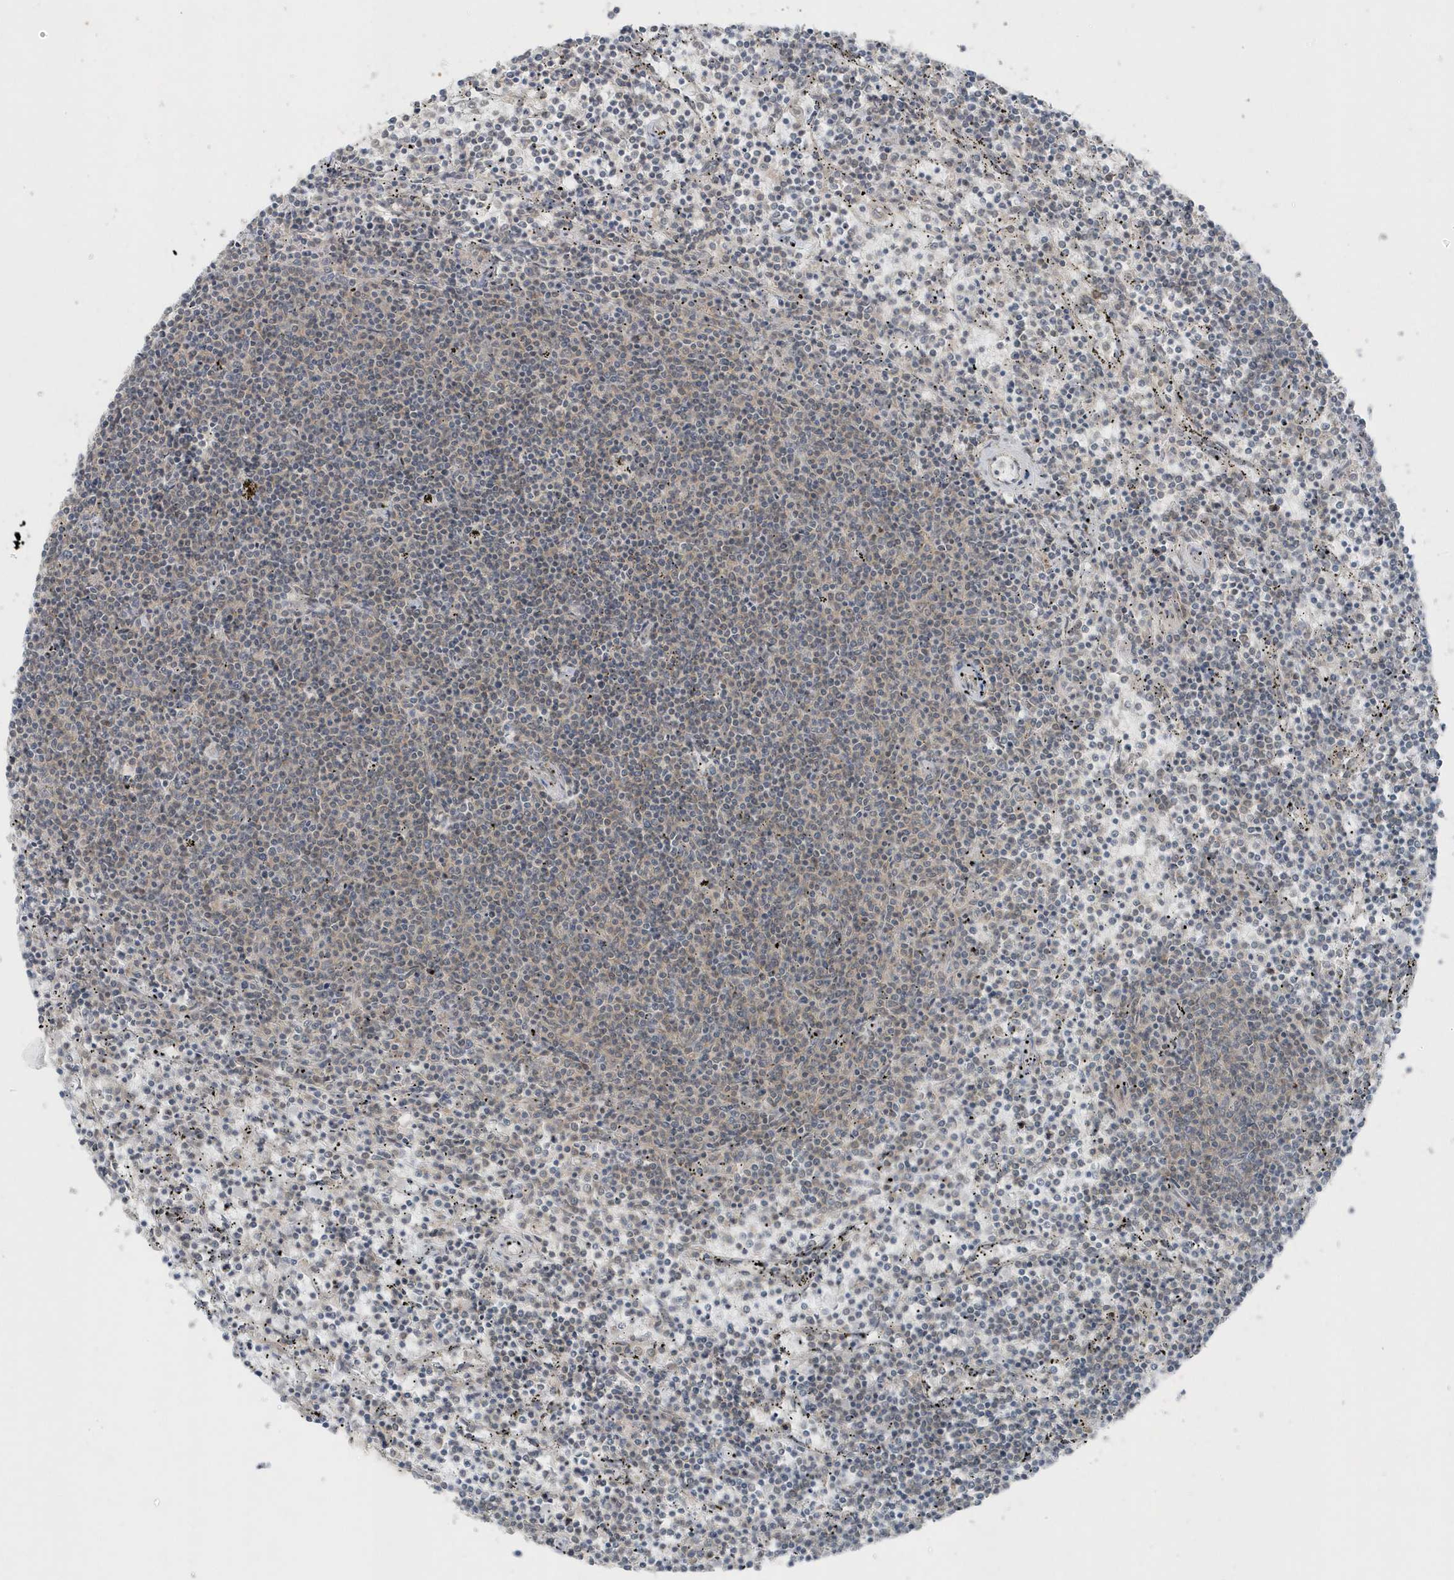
{"staining": {"intensity": "negative", "quantity": "none", "location": "none"}, "tissue": "lymphoma", "cell_type": "Tumor cells", "image_type": "cancer", "snomed": [{"axis": "morphology", "description": "Malignant lymphoma, non-Hodgkin's type, Low grade"}, {"axis": "topography", "description": "Spleen"}], "caption": "Tumor cells show no significant protein staining in lymphoma.", "gene": "PARD3B", "patient": {"sex": "female", "age": 50}}